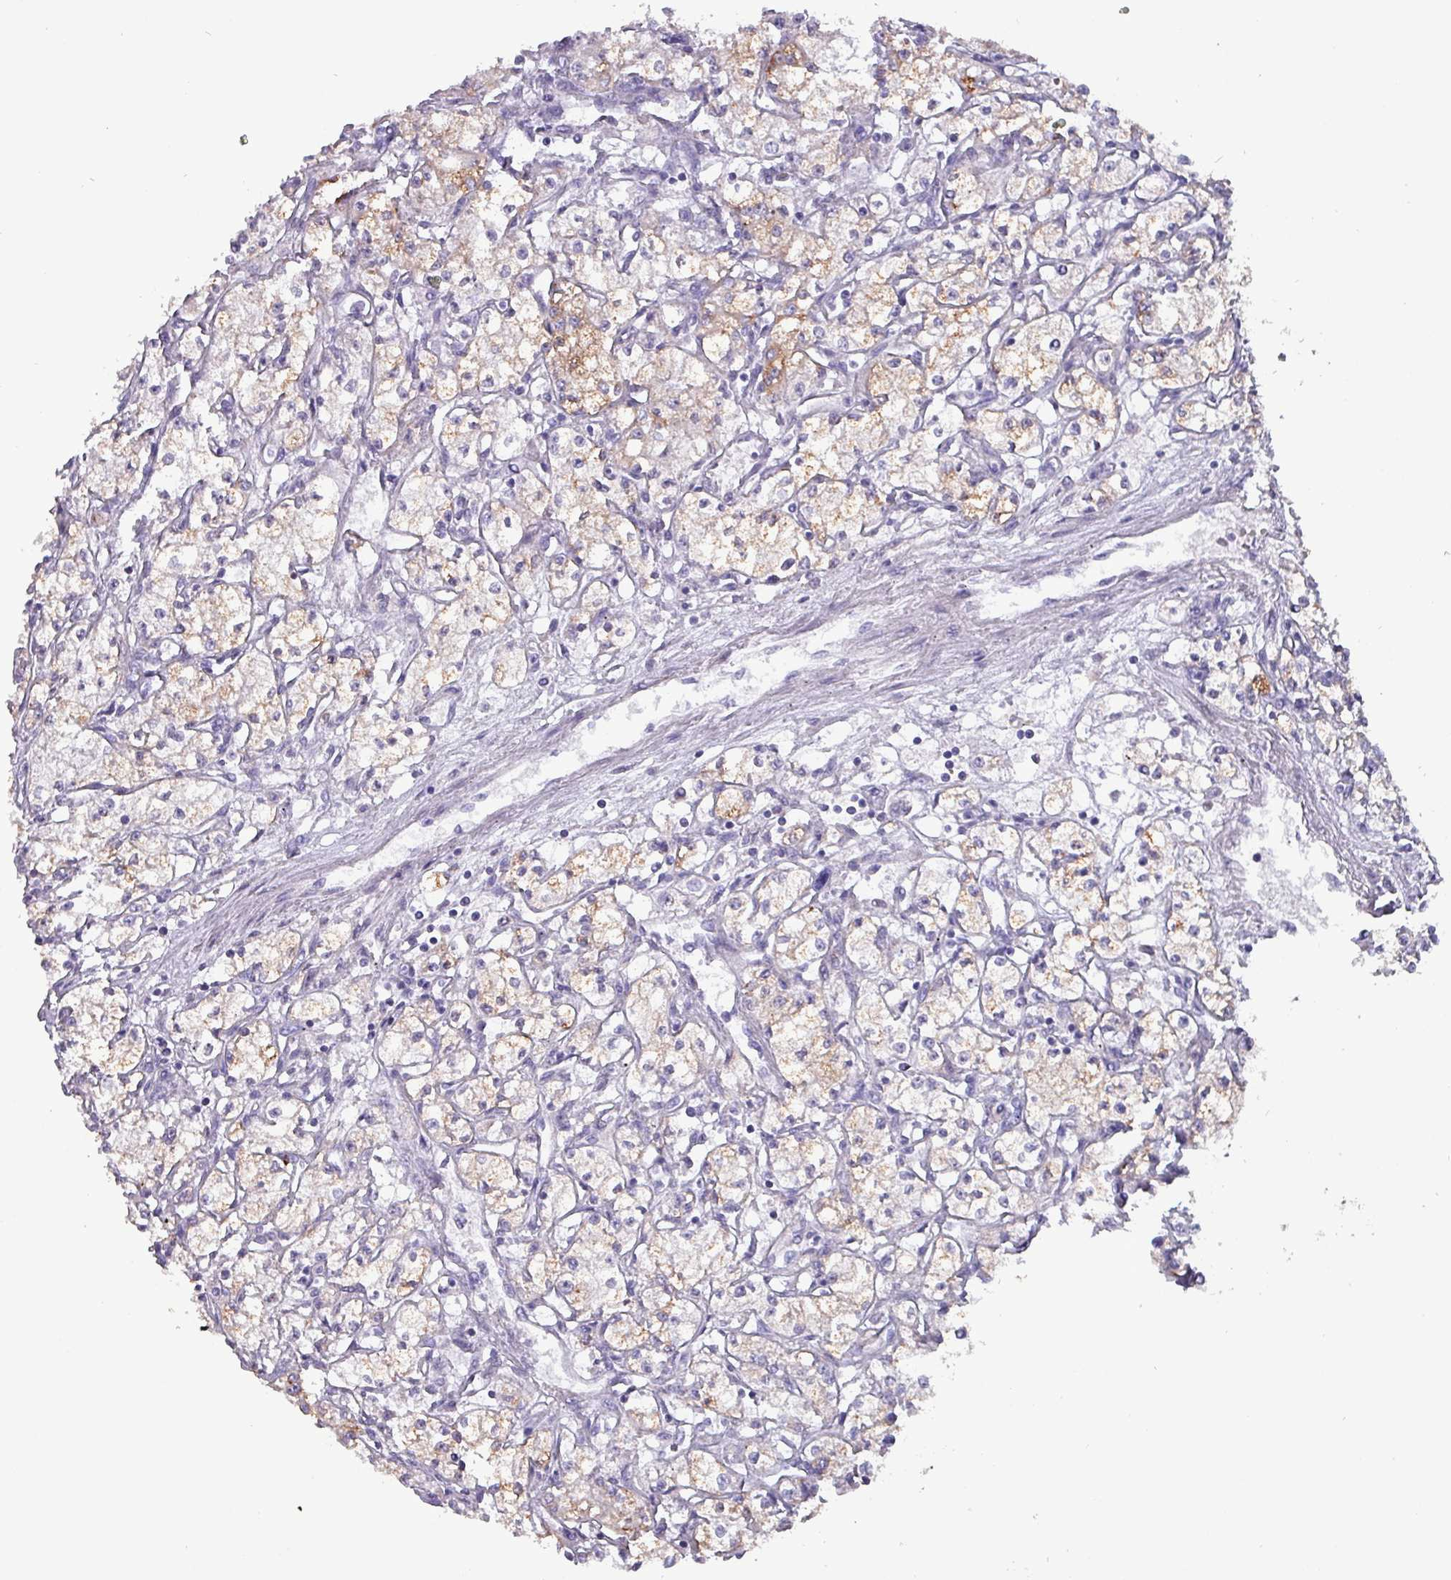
{"staining": {"intensity": "weak", "quantity": "25%-75%", "location": "cytoplasmic/membranous"}, "tissue": "renal cancer", "cell_type": "Tumor cells", "image_type": "cancer", "snomed": [{"axis": "morphology", "description": "Adenocarcinoma, NOS"}, {"axis": "topography", "description": "Kidney"}], "caption": "A low amount of weak cytoplasmic/membranous positivity is present in about 25%-75% of tumor cells in adenocarcinoma (renal) tissue.", "gene": "HSD3B7", "patient": {"sex": "male", "age": 59}}